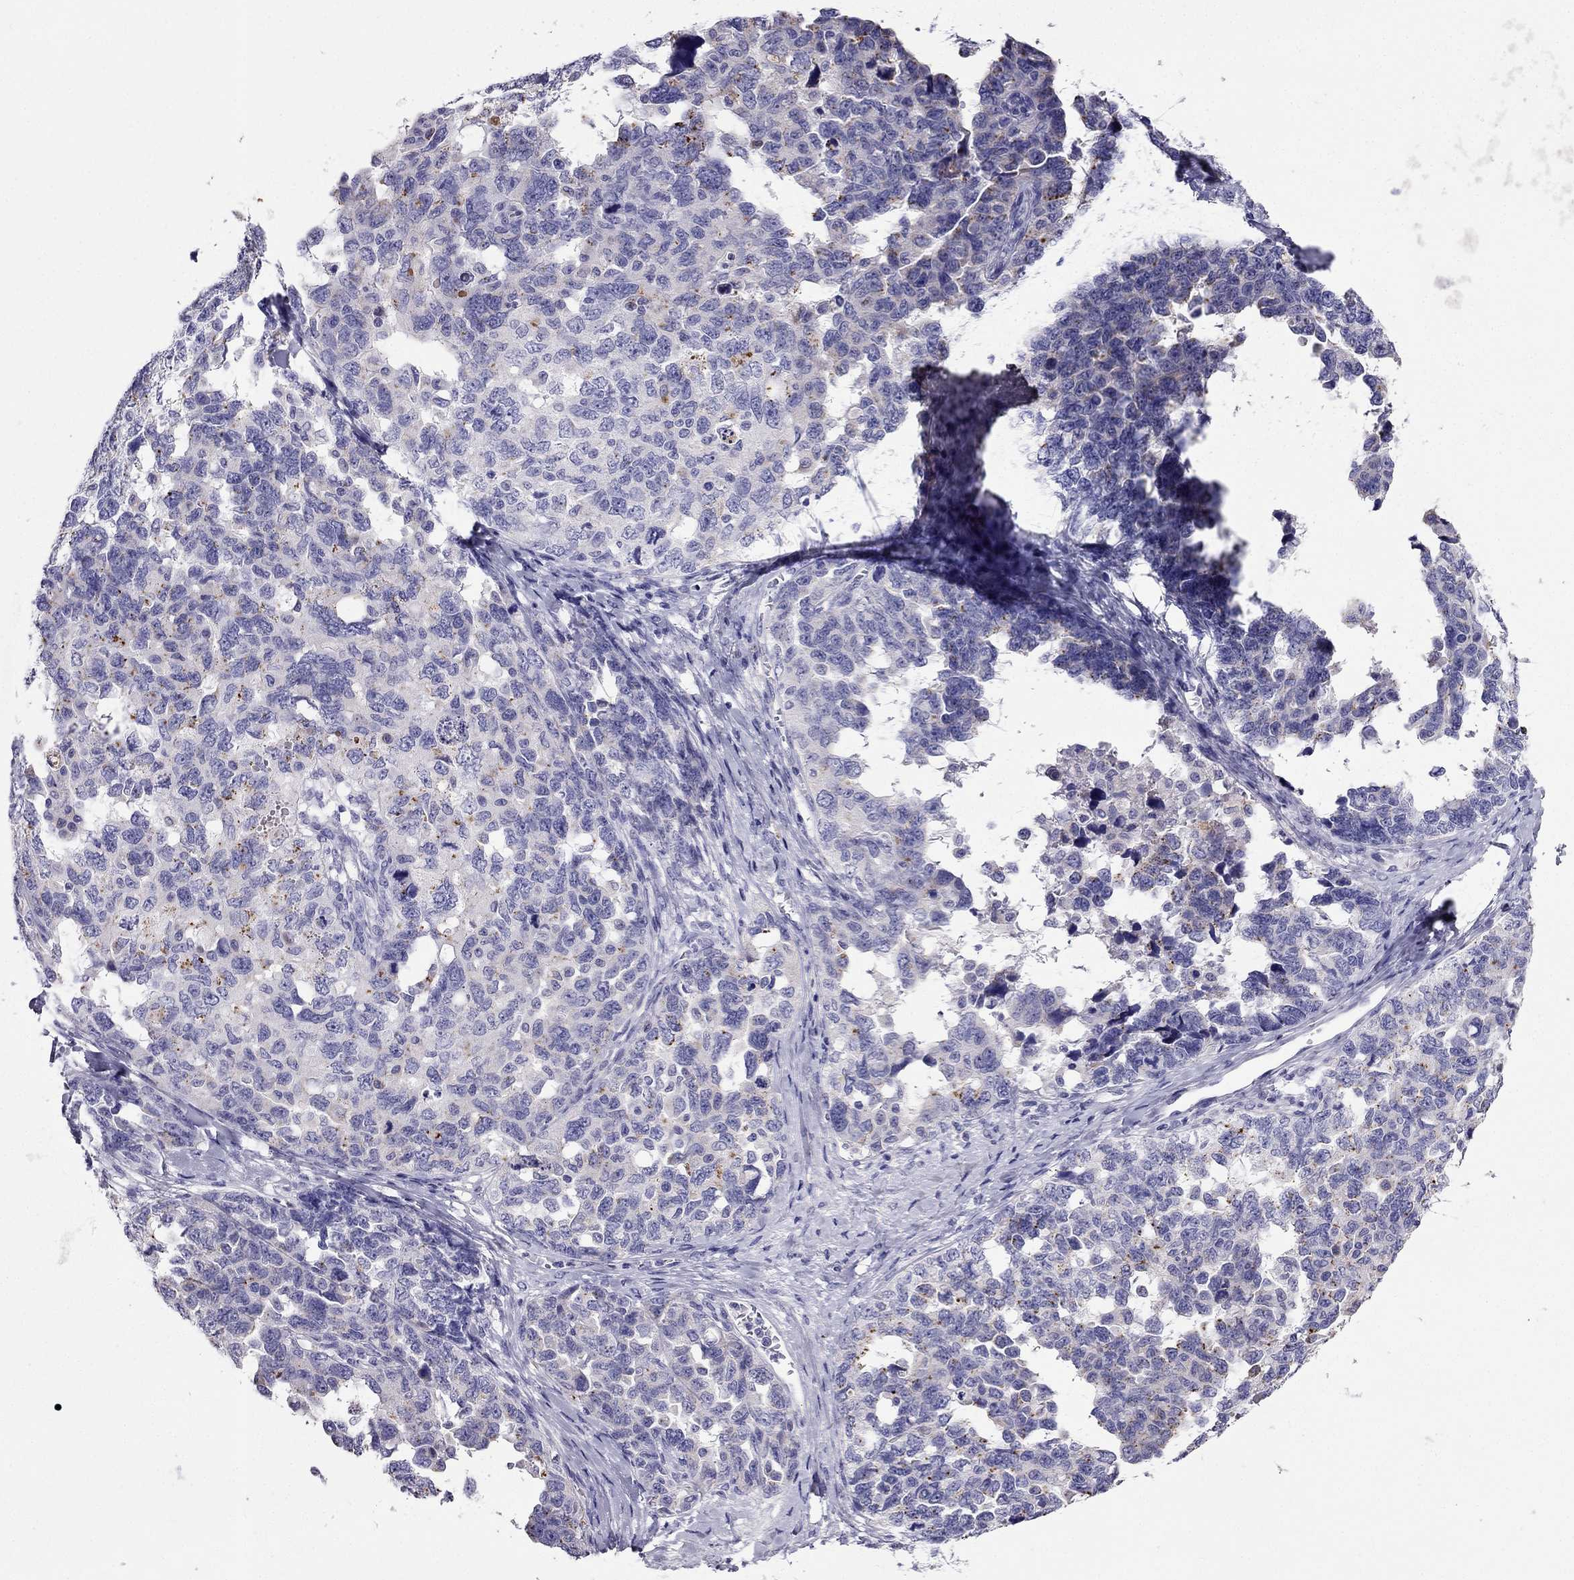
{"staining": {"intensity": "negative", "quantity": "none", "location": "none"}, "tissue": "ovarian cancer", "cell_type": "Tumor cells", "image_type": "cancer", "snomed": [{"axis": "morphology", "description": "Cystadenocarcinoma, serous, NOS"}, {"axis": "topography", "description": "Ovary"}], "caption": "This is an immunohistochemistry (IHC) image of ovarian serous cystadenocarcinoma. There is no staining in tumor cells.", "gene": "PTH", "patient": {"sex": "female", "age": 69}}